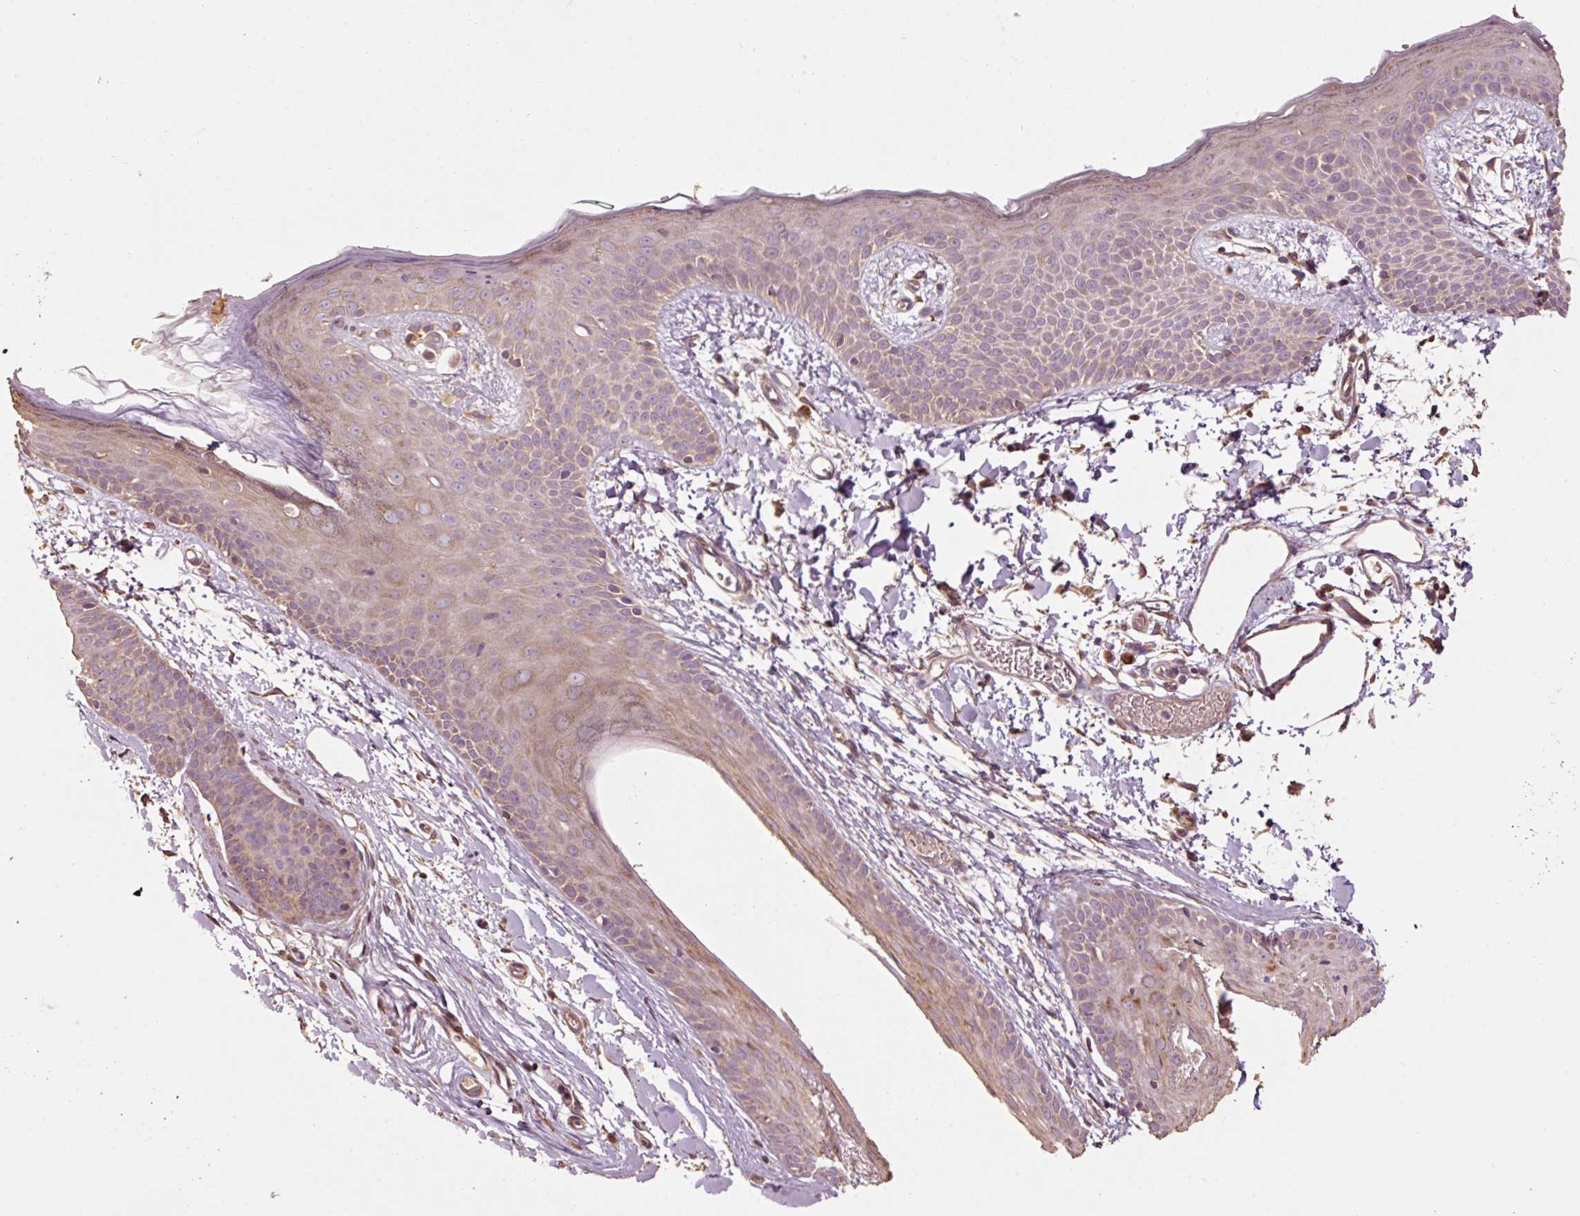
{"staining": {"intensity": "moderate", "quantity": ">75%", "location": "cytoplasmic/membranous"}, "tissue": "skin", "cell_type": "Fibroblasts", "image_type": "normal", "snomed": [{"axis": "morphology", "description": "Normal tissue, NOS"}, {"axis": "topography", "description": "Skin"}], "caption": "Immunohistochemistry (IHC) image of unremarkable human skin stained for a protein (brown), which exhibits medium levels of moderate cytoplasmic/membranous positivity in about >75% of fibroblasts.", "gene": "EFHC1", "patient": {"sex": "male", "age": 79}}